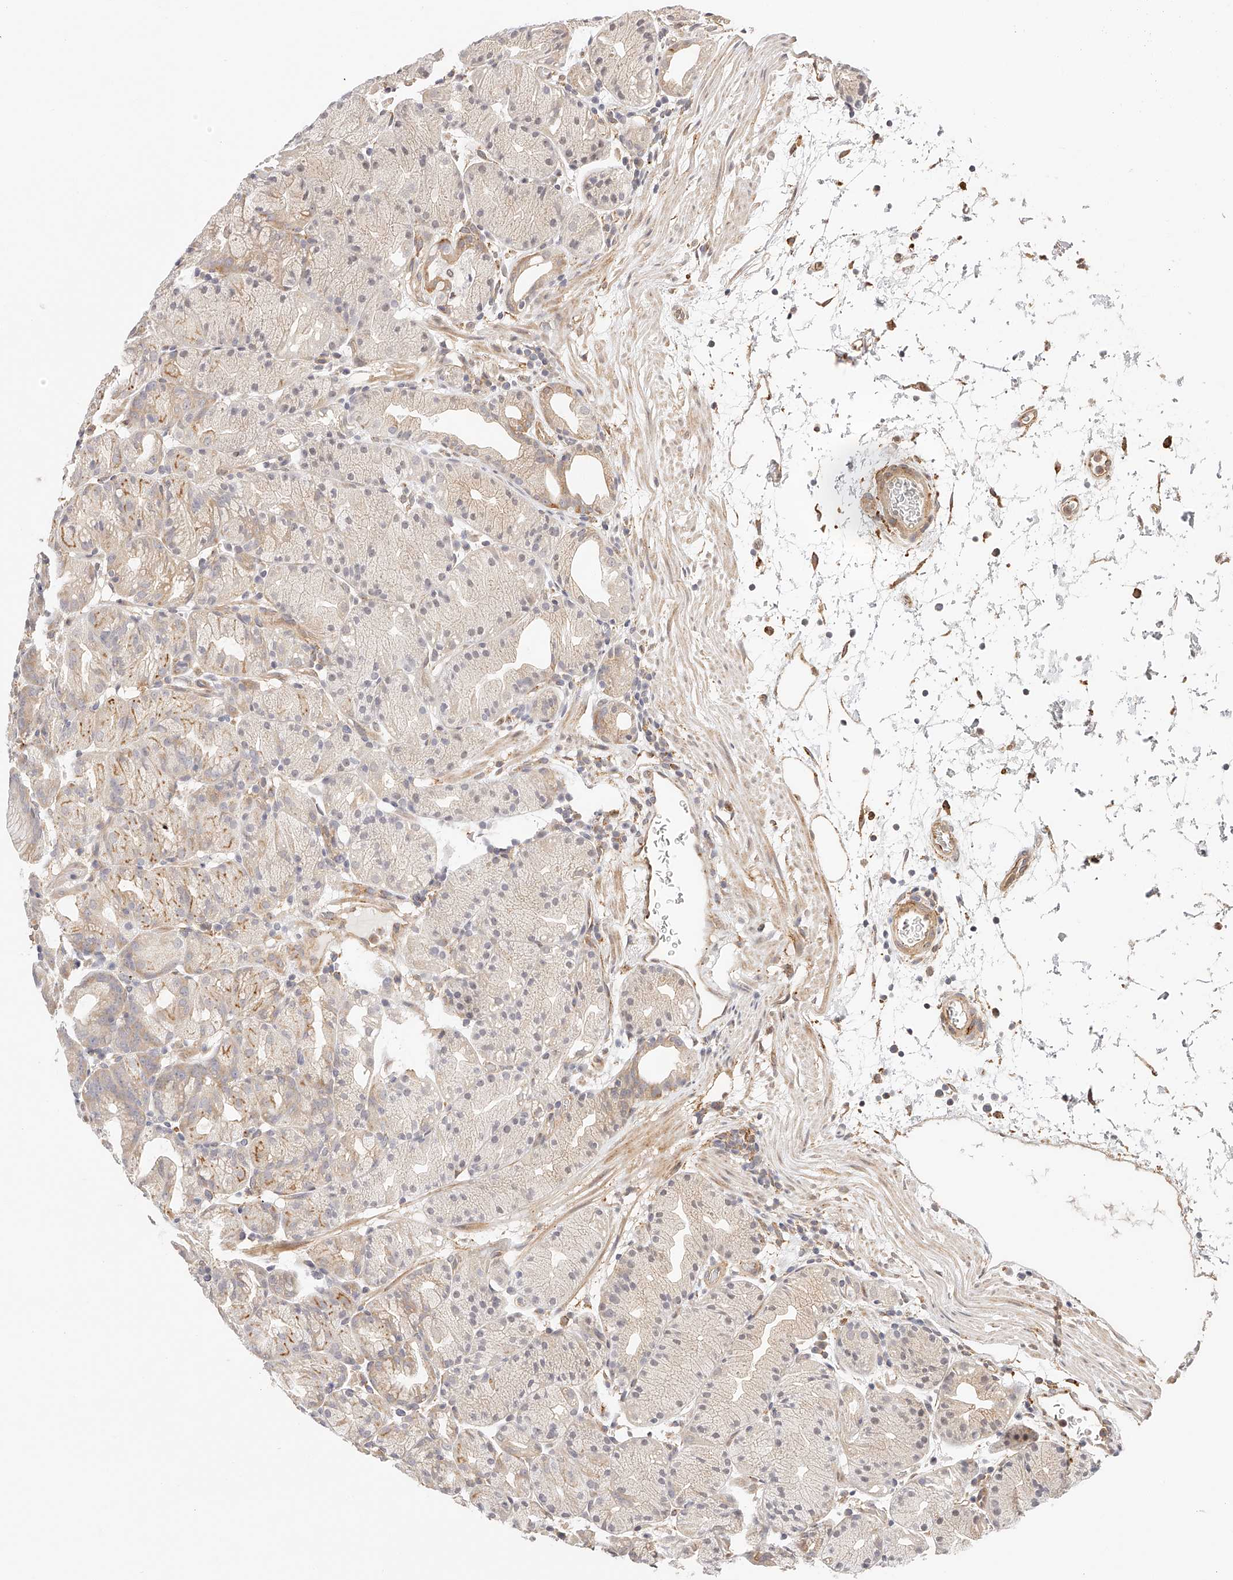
{"staining": {"intensity": "weak", "quantity": "25%-75%", "location": "cytoplasmic/membranous"}, "tissue": "stomach", "cell_type": "Glandular cells", "image_type": "normal", "snomed": [{"axis": "morphology", "description": "Normal tissue, NOS"}, {"axis": "topography", "description": "Stomach, upper"}], "caption": "Immunohistochemistry (IHC) (DAB) staining of unremarkable human stomach exhibits weak cytoplasmic/membranous protein staining in approximately 25%-75% of glandular cells.", "gene": "SYNC", "patient": {"sex": "male", "age": 48}}